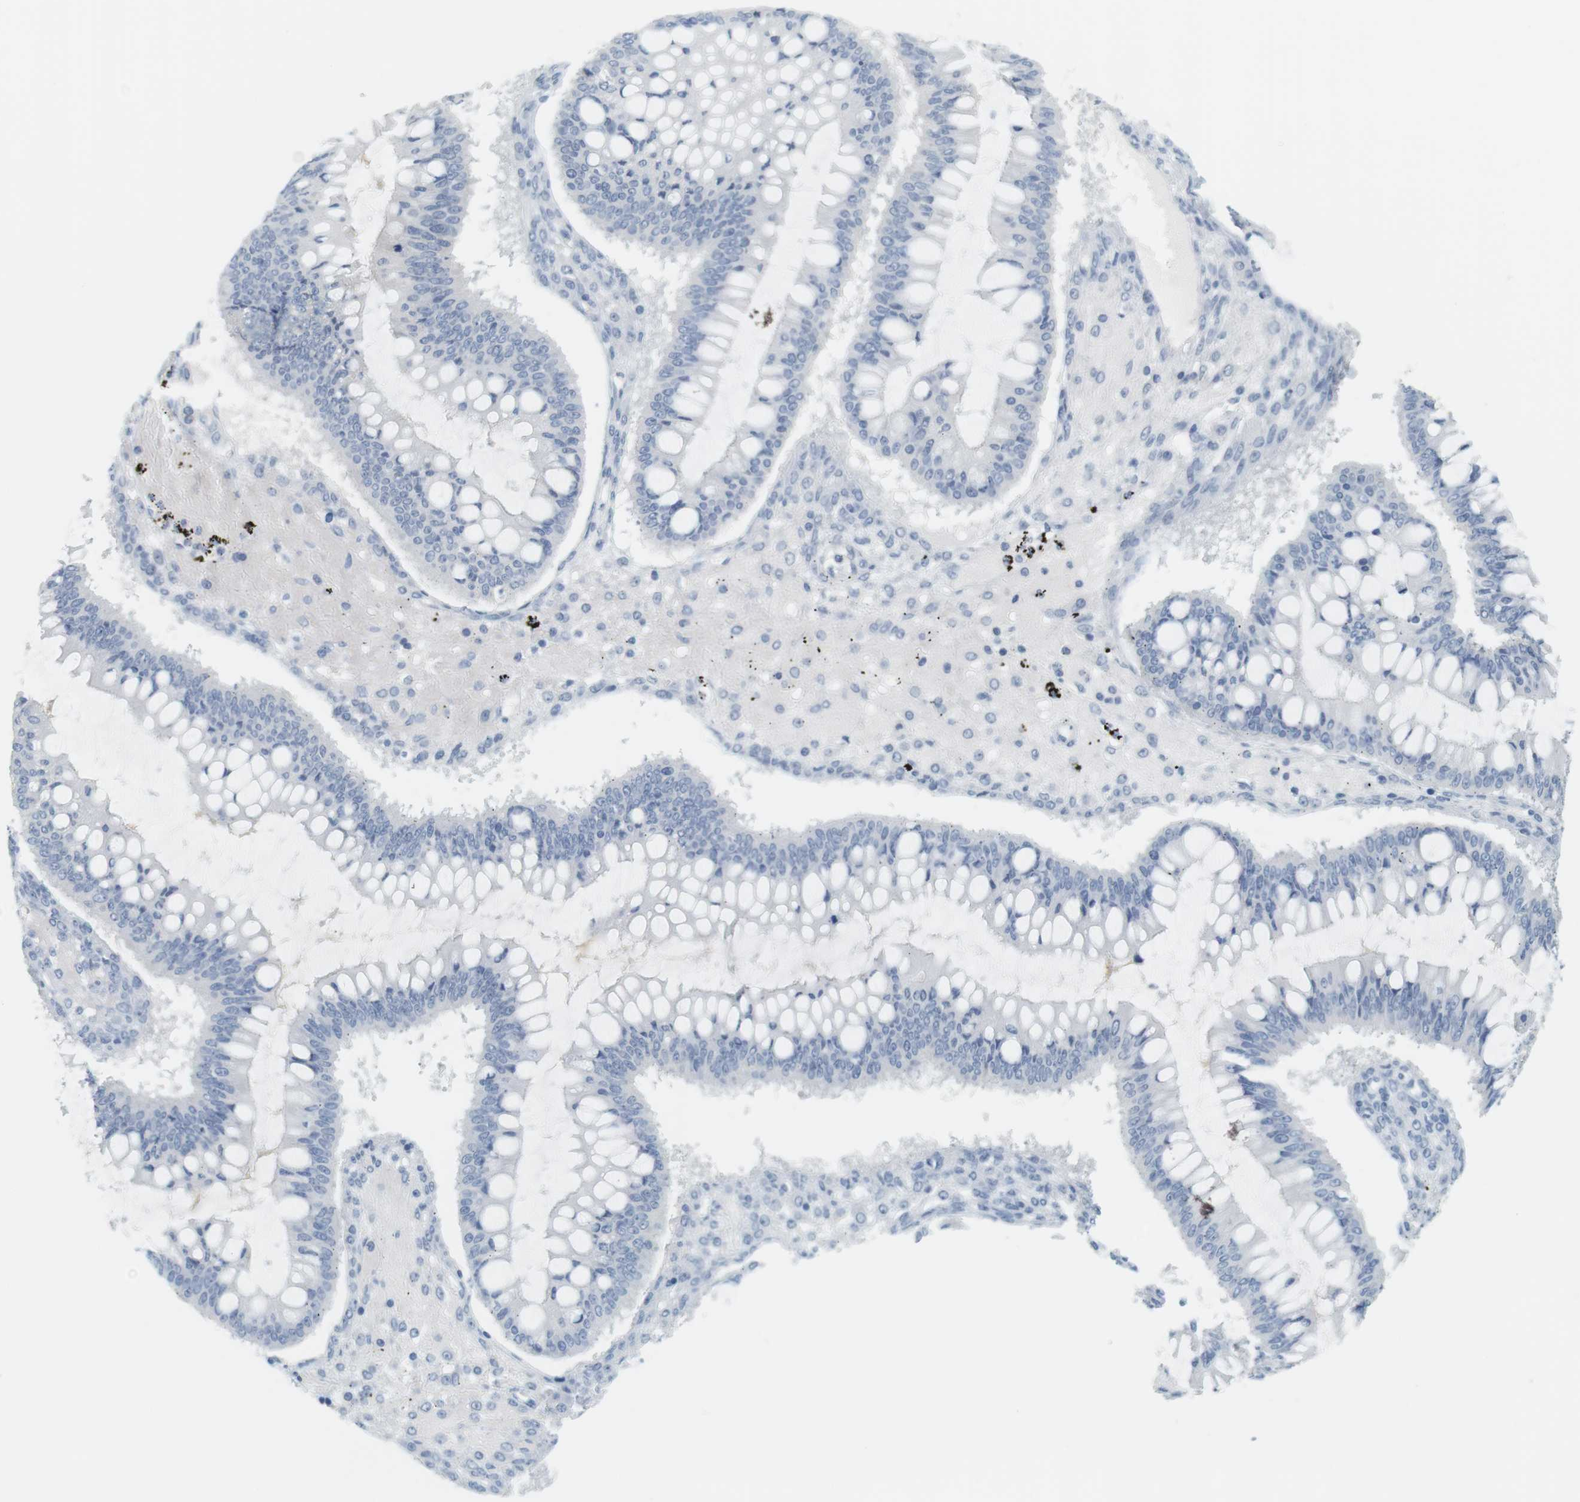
{"staining": {"intensity": "negative", "quantity": "none", "location": "none"}, "tissue": "ovarian cancer", "cell_type": "Tumor cells", "image_type": "cancer", "snomed": [{"axis": "morphology", "description": "Cystadenocarcinoma, mucinous, NOS"}, {"axis": "topography", "description": "Ovary"}], "caption": "The image shows no staining of tumor cells in mucinous cystadenocarcinoma (ovarian).", "gene": "CREB3L2", "patient": {"sex": "female", "age": 73}}